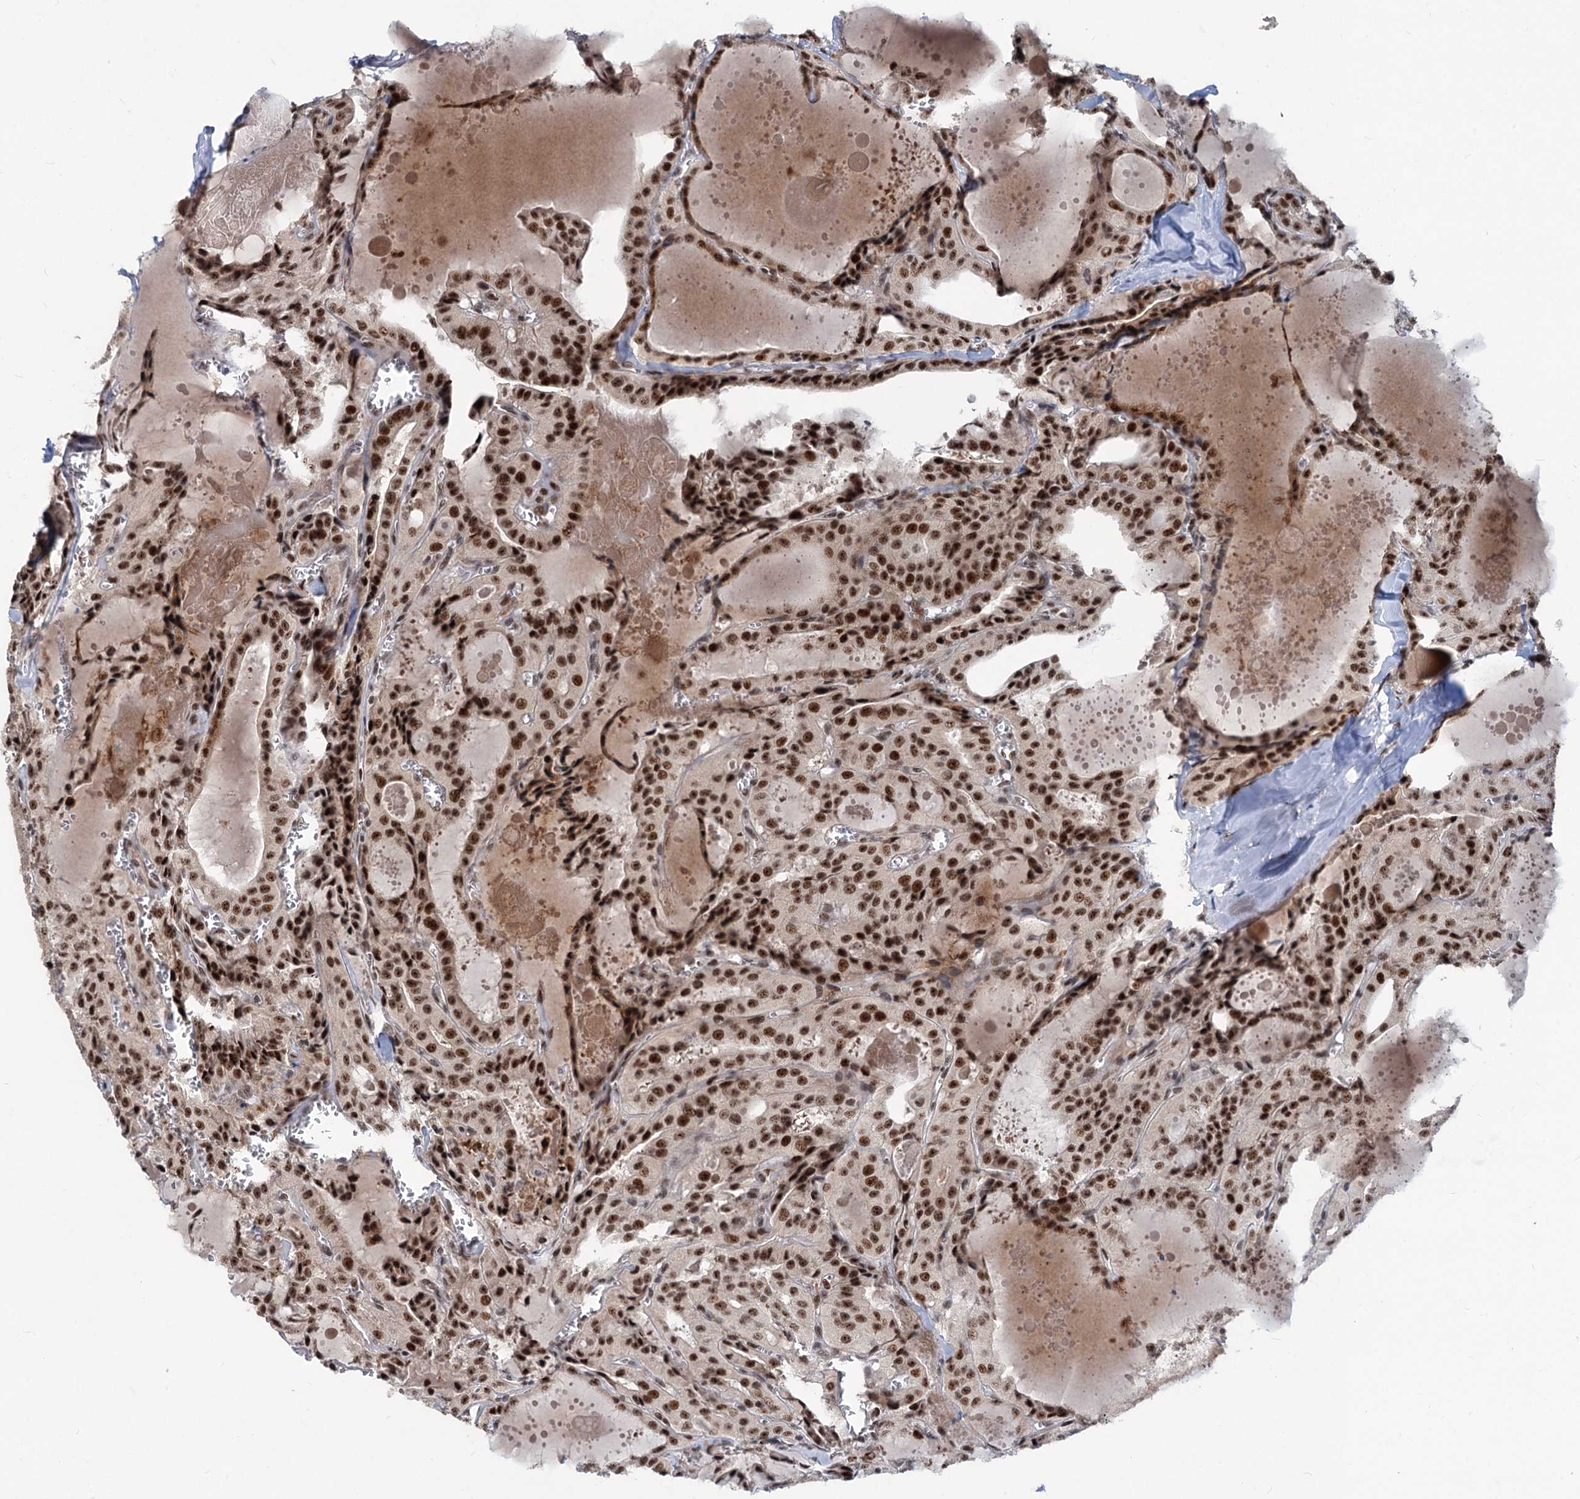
{"staining": {"intensity": "moderate", "quantity": ">75%", "location": "nuclear"}, "tissue": "thyroid cancer", "cell_type": "Tumor cells", "image_type": "cancer", "snomed": [{"axis": "morphology", "description": "Papillary adenocarcinoma, NOS"}, {"axis": "topography", "description": "Thyroid gland"}], "caption": "This is an image of immunohistochemistry (IHC) staining of thyroid papillary adenocarcinoma, which shows moderate positivity in the nuclear of tumor cells.", "gene": "PHF8", "patient": {"sex": "male", "age": 52}}